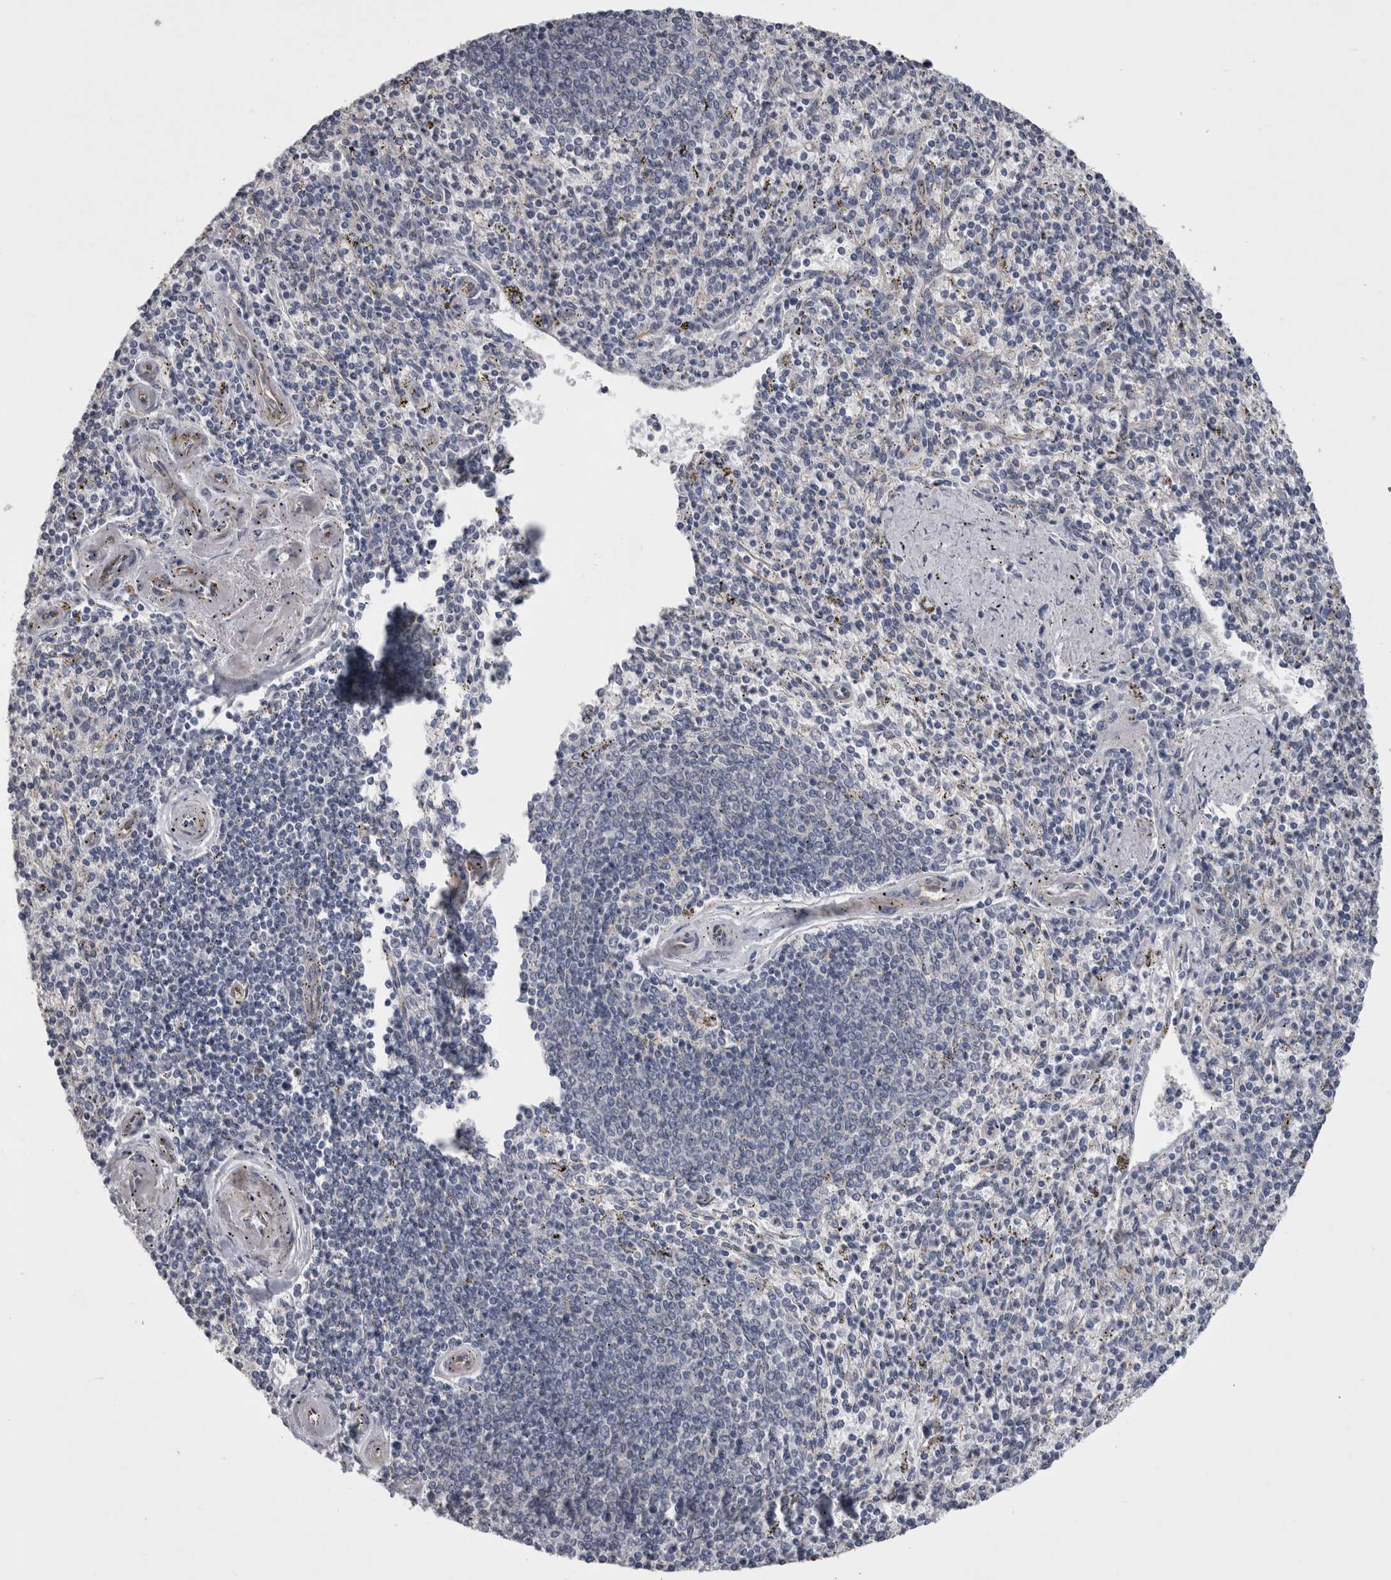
{"staining": {"intensity": "negative", "quantity": "none", "location": "none"}, "tissue": "spleen", "cell_type": "Cells in red pulp", "image_type": "normal", "snomed": [{"axis": "morphology", "description": "Normal tissue, NOS"}, {"axis": "topography", "description": "Spleen"}], "caption": "Immunohistochemistry of normal human spleen reveals no staining in cells in red pulp.", "gene": "ACOT7", "patient": {"sex": "male", "age": 72}}